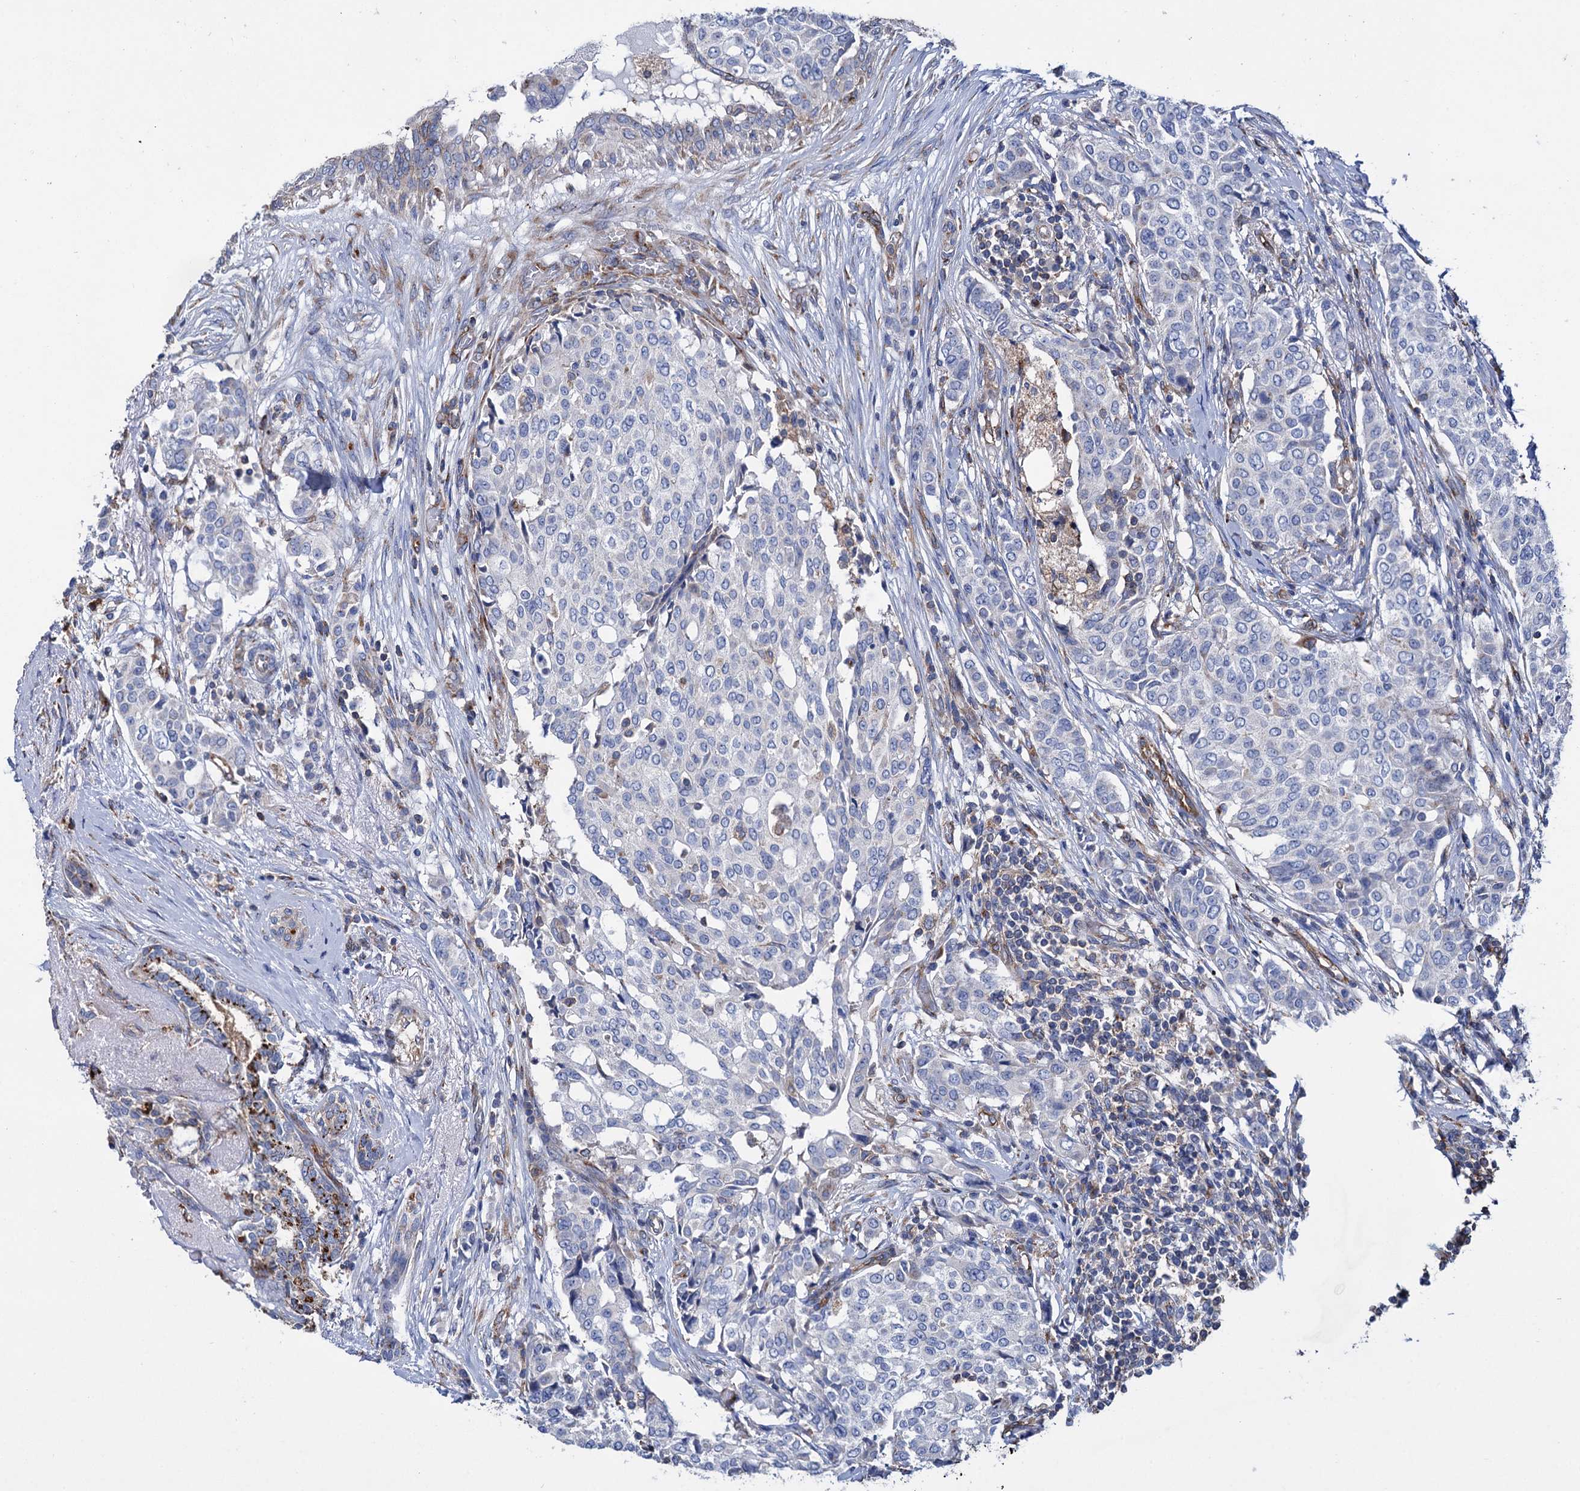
{"staining": {"intensity": "negative", "quantity": "none", "location": "none"}, "tissue": "breast cancer", "cell_type": "Tumor cells", "image_type": "cancer", "snomed": [{"axis": "morphology", "description": "Lobular carcinoma"}, {"axis": "topography", "description": "Breast"}], "caption": "This image is of breast lobular carcinoma stained with immunohistochemistry to label a protein in brown with the nuclei are counter-stained blue. There is no staining in tumor cells.", "gene": "SCPEP1", "patient": {"sex": "female", "age": 51}}